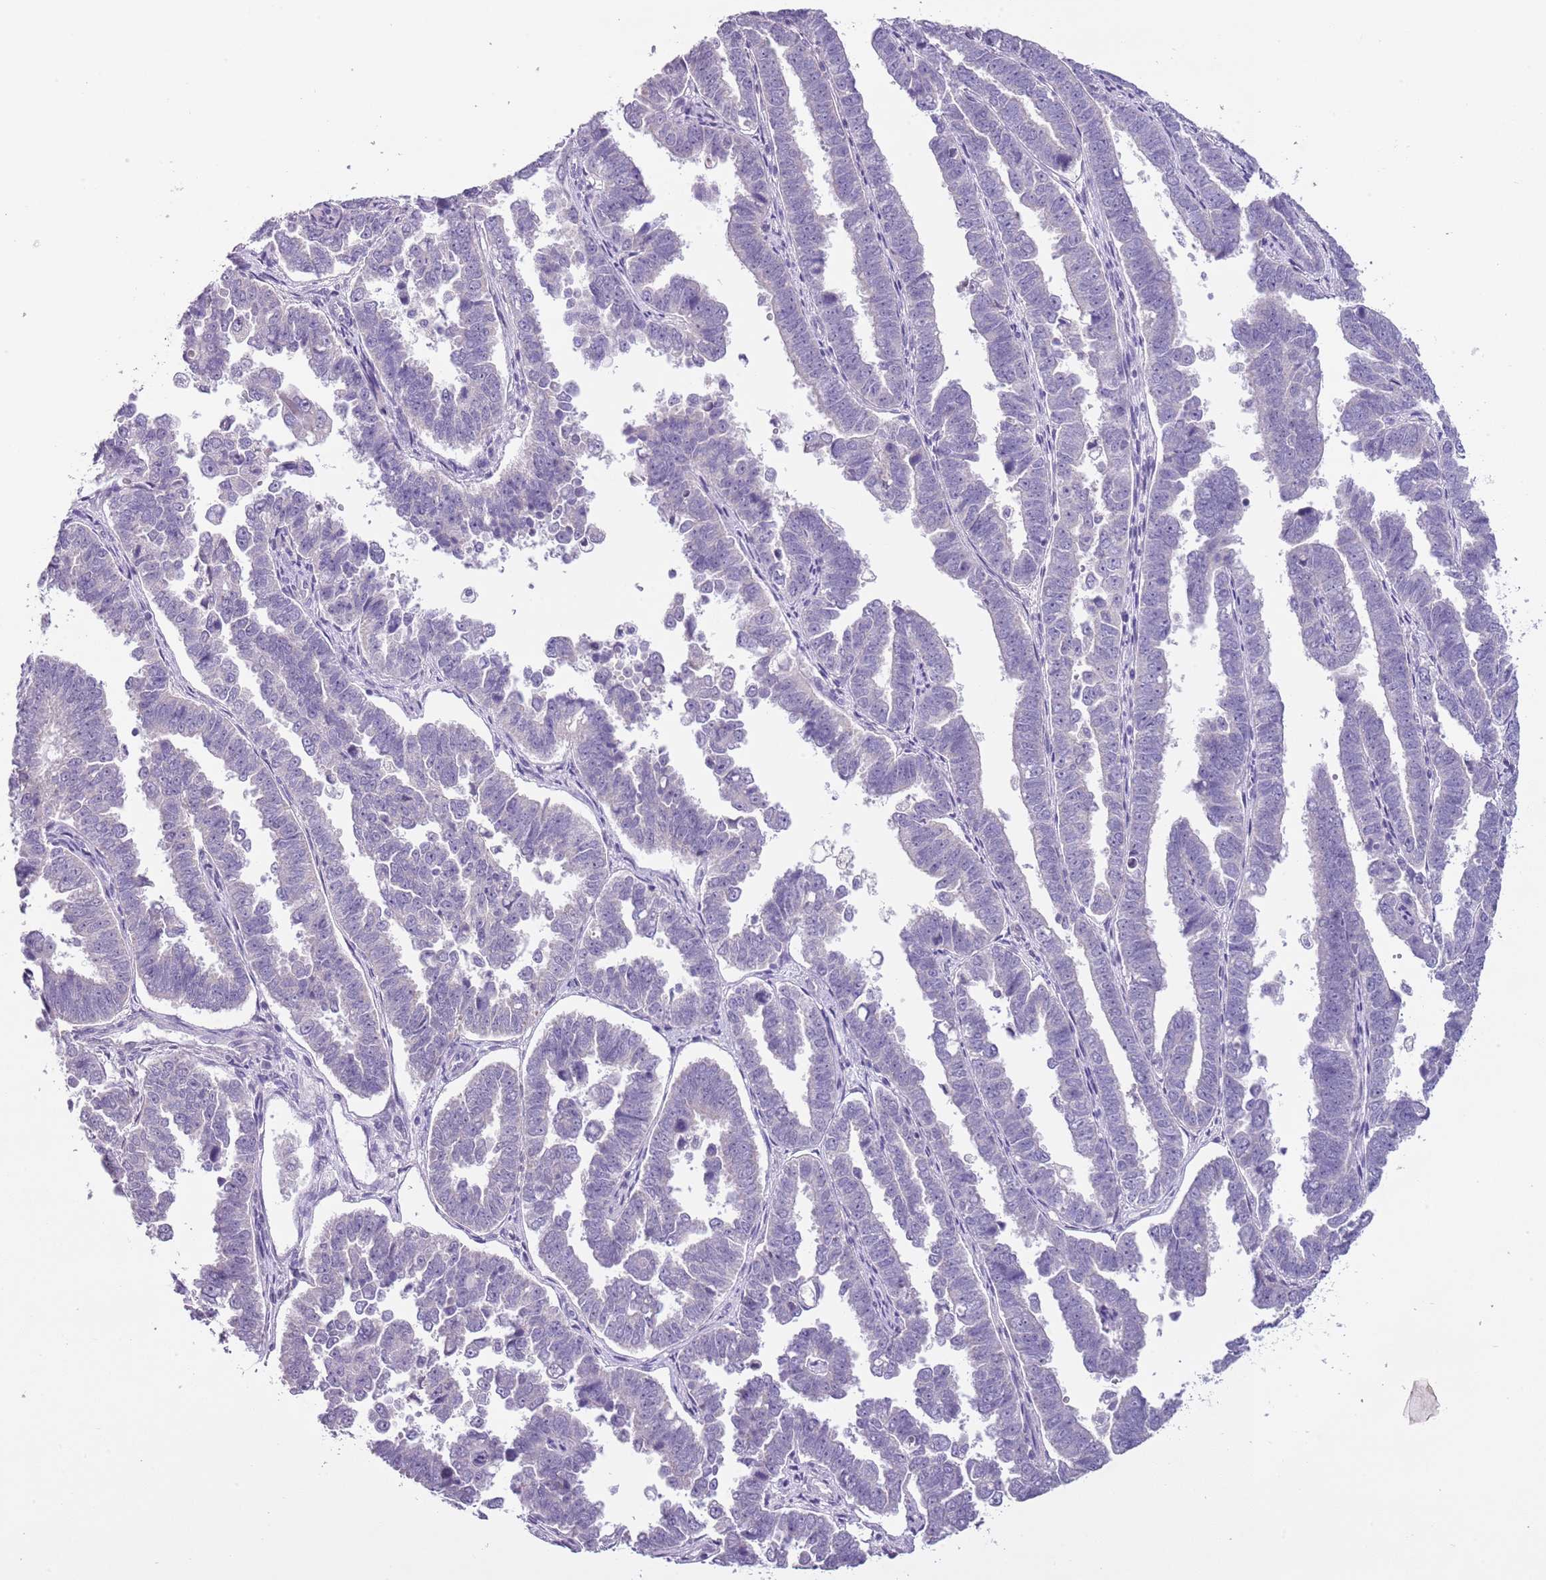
{"staining": {"intensity": "negative", "quantity": "none", "location": "none"}, "tissue": "endometrial cancer", "cell_type": "Tumor cells", "image_type": "cancer", "snomed": [{"axis": "morphology", "description": "Adenocarcinoma, NOS"}, {"axis": "topography", "description": "Endometrium"}], "caption": "An IHC micrograph of adenocarcinoma (endometrial) is shown. There is no staining in tumor cells of adenocarcinoma (endometrial).", "gene": "SLC35E3", "patient": {"sex": "female", "age": 75}}